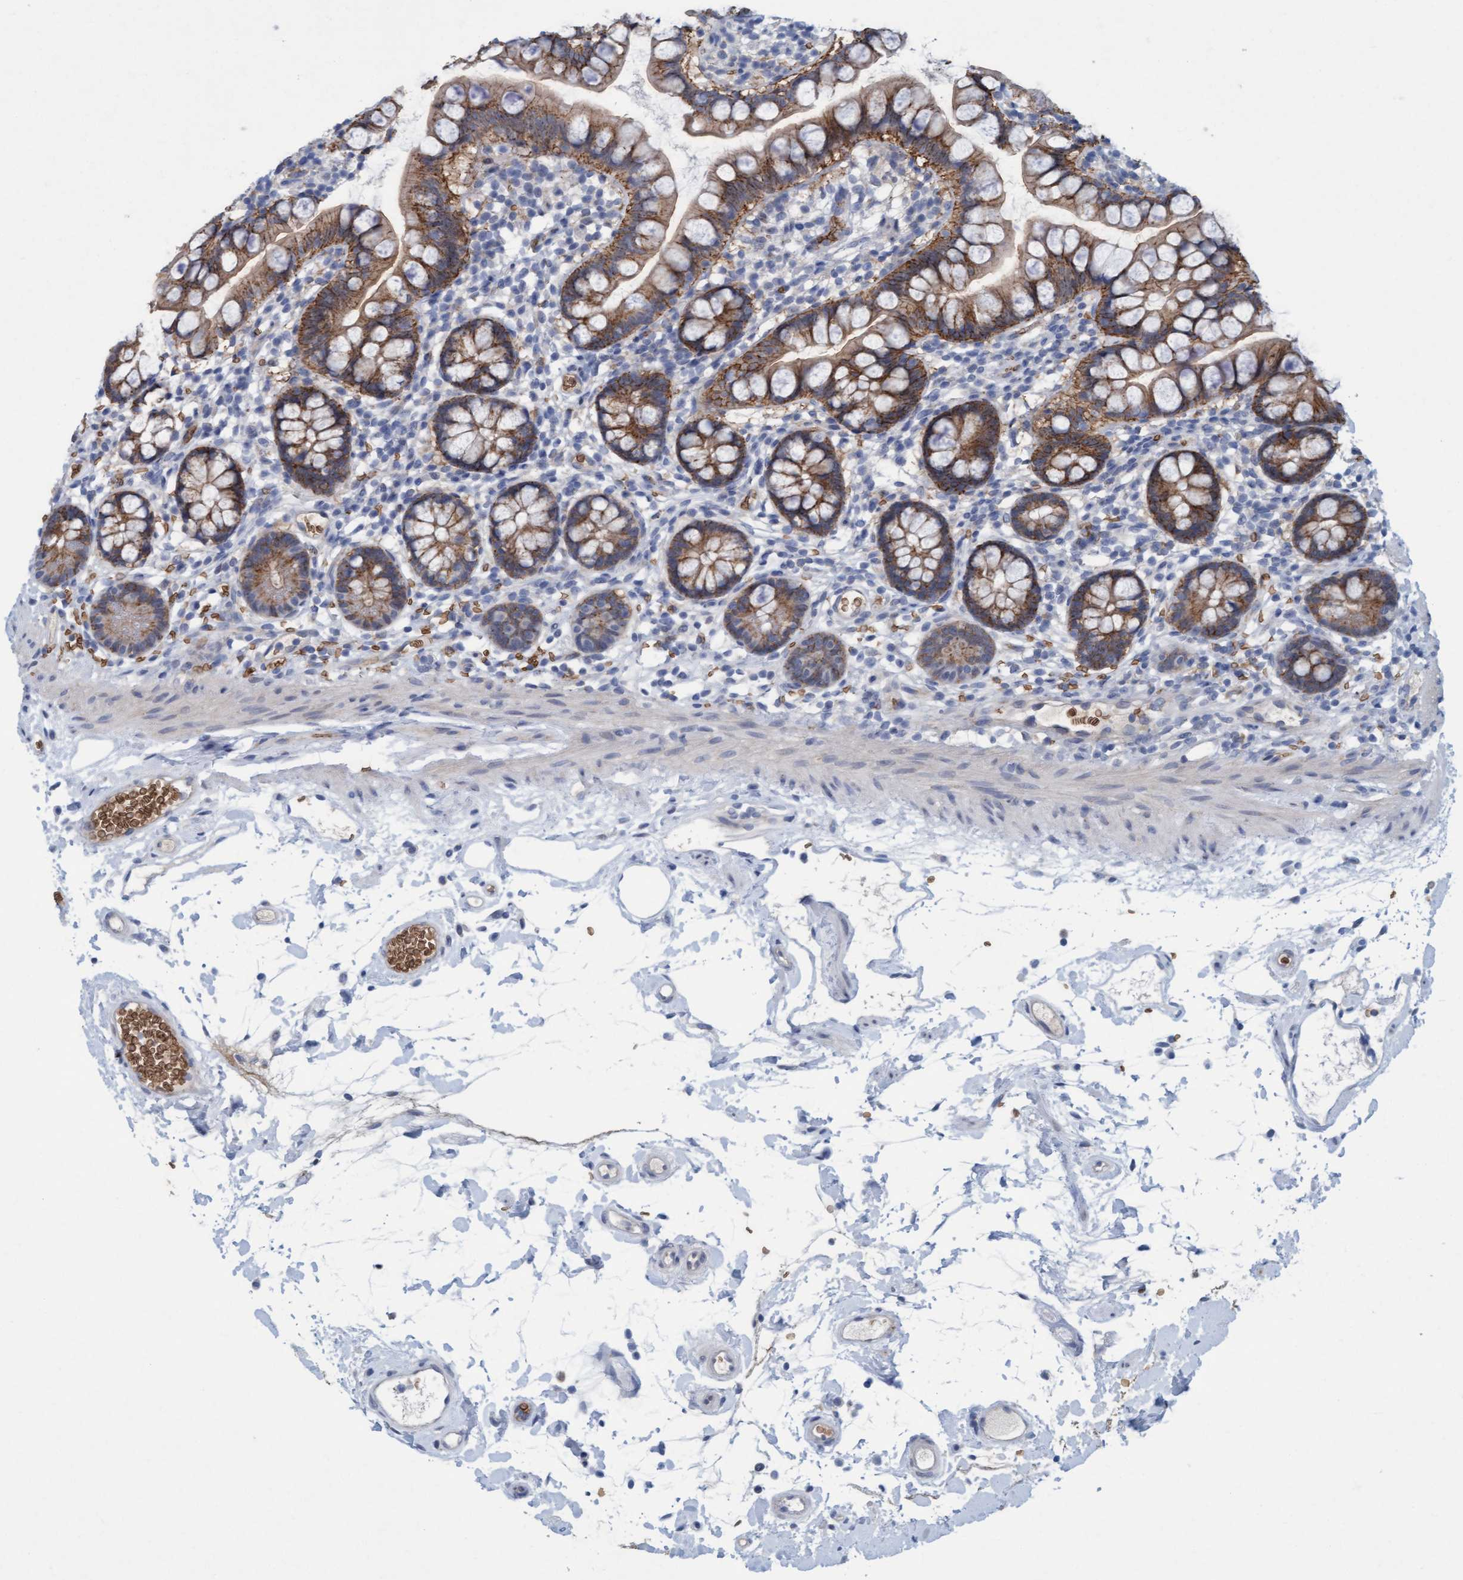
{"staining": {"intensity": "moderate", "quantity": "25%-75%", "location": "cytoplasmic/membranous"}, "tissue": "small intestine", "cell_type": "Glandular cells", "image_type": "normal", "snomed": [{"axis": "morphology", "description": "Normal tissue, NOS"}, {"axis": "topography", "description": "Small intestine"}], "caption": "Immunohistochemical staining of normal human small intestine exhibits 25%-75% levels of moderate cytoplasmic/membranous protein positivity in about 25%-75% of glandular cells. The protein is shown in brown color, while the nuclei are stained blue.", "gene": "SPEM2", "patient": {"sex": "female", "age": 84}}